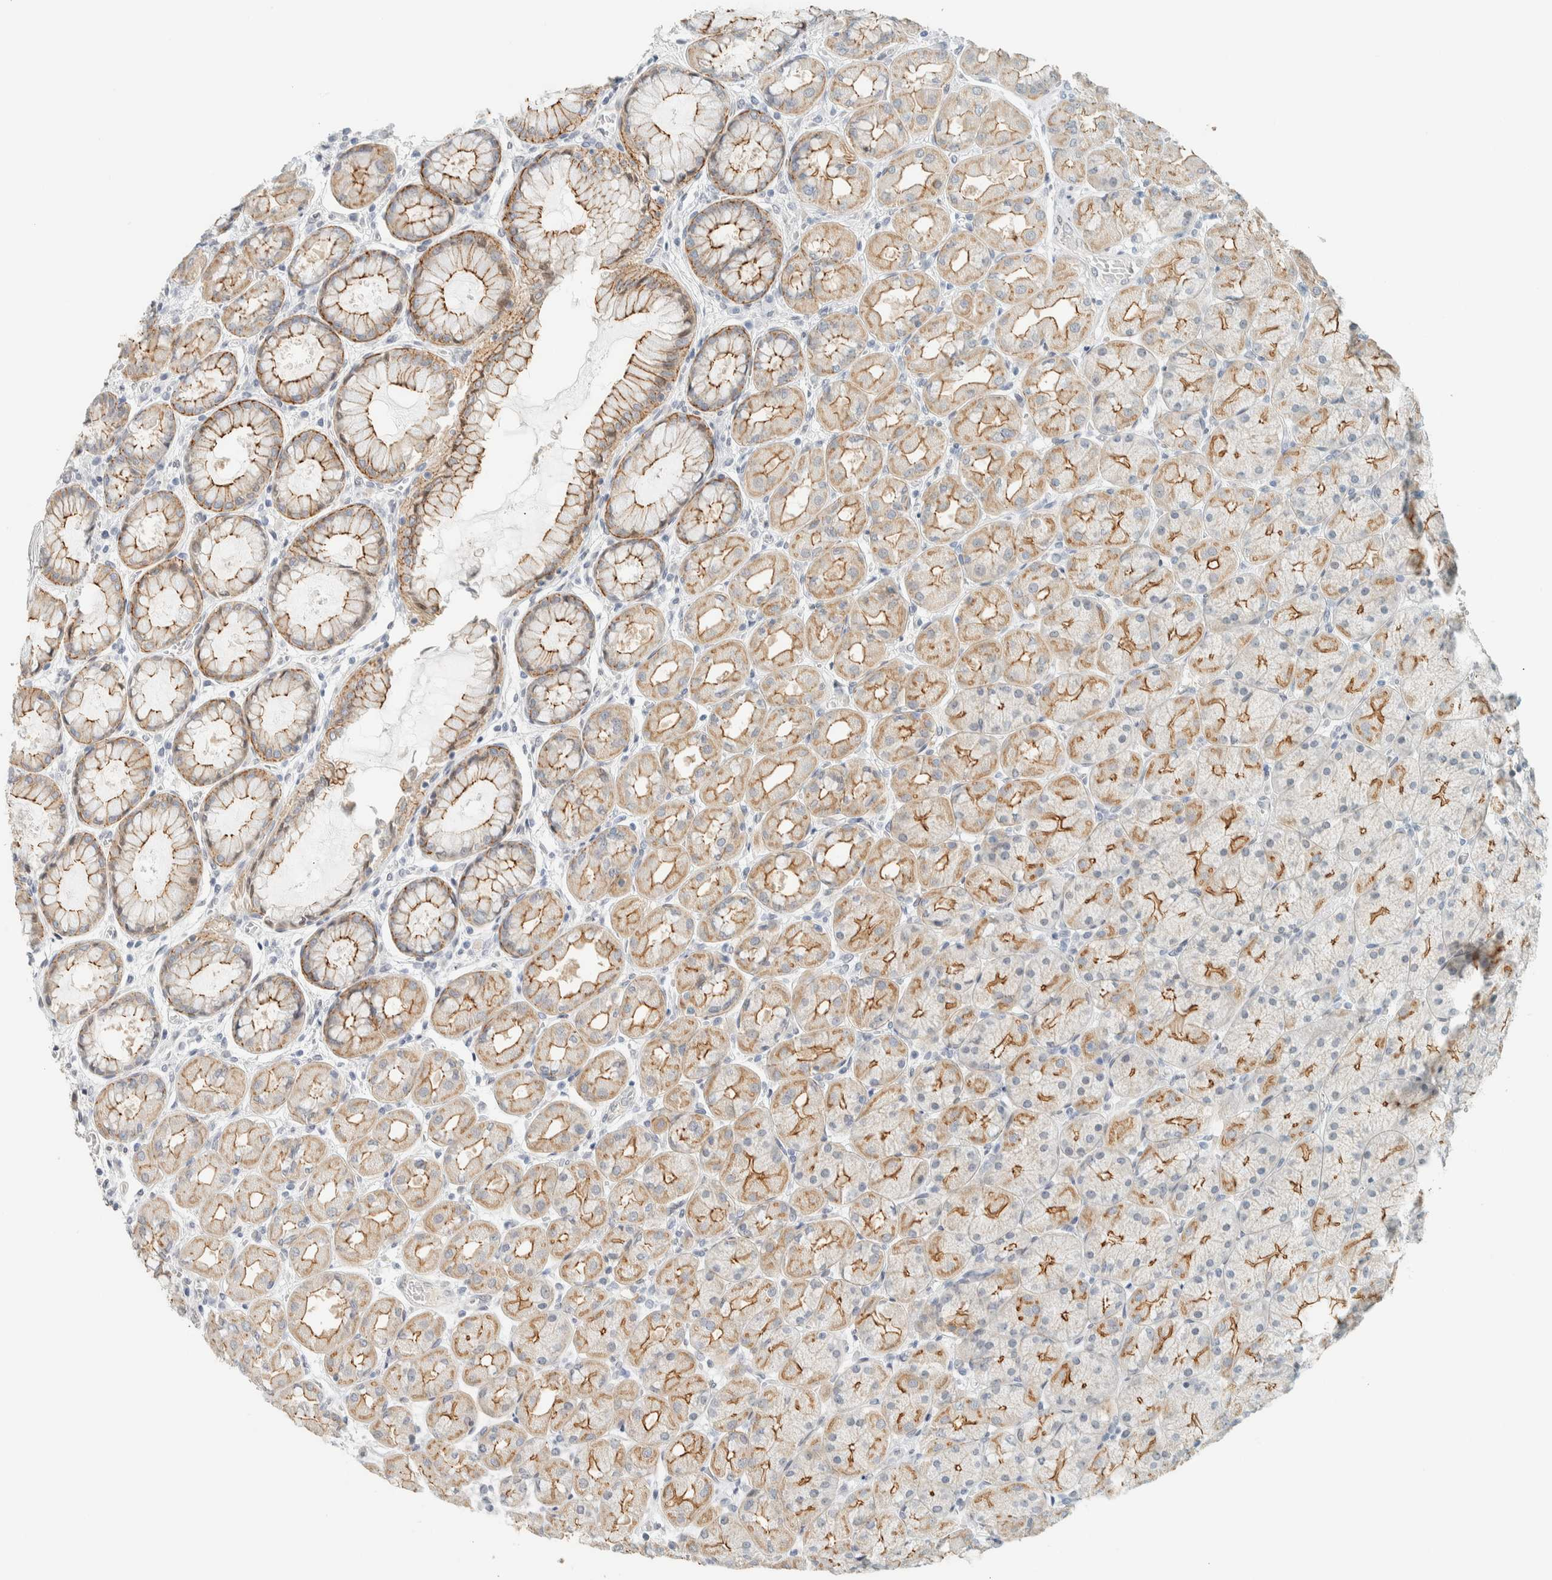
{"staining": {"intensity": "moderate", "quantity": ">75%", "location": "cytoplasmic/membranous"}, "tissue": "stomach", "cell_type": "Glandular cells", "image_type": "normal", "snomed": [{"axis": "morphology", "description": "Normal tissue, NOS"}, {"axis": "topography", "description": "Stomach, upper"}], "caption": "Moderate cytoplasmic/membranous protein staining is seen in approximately >75% of glandular cells in stomach.", "gene": "C1QTNF12", "patient": {"sex": "female", "age": 56}}